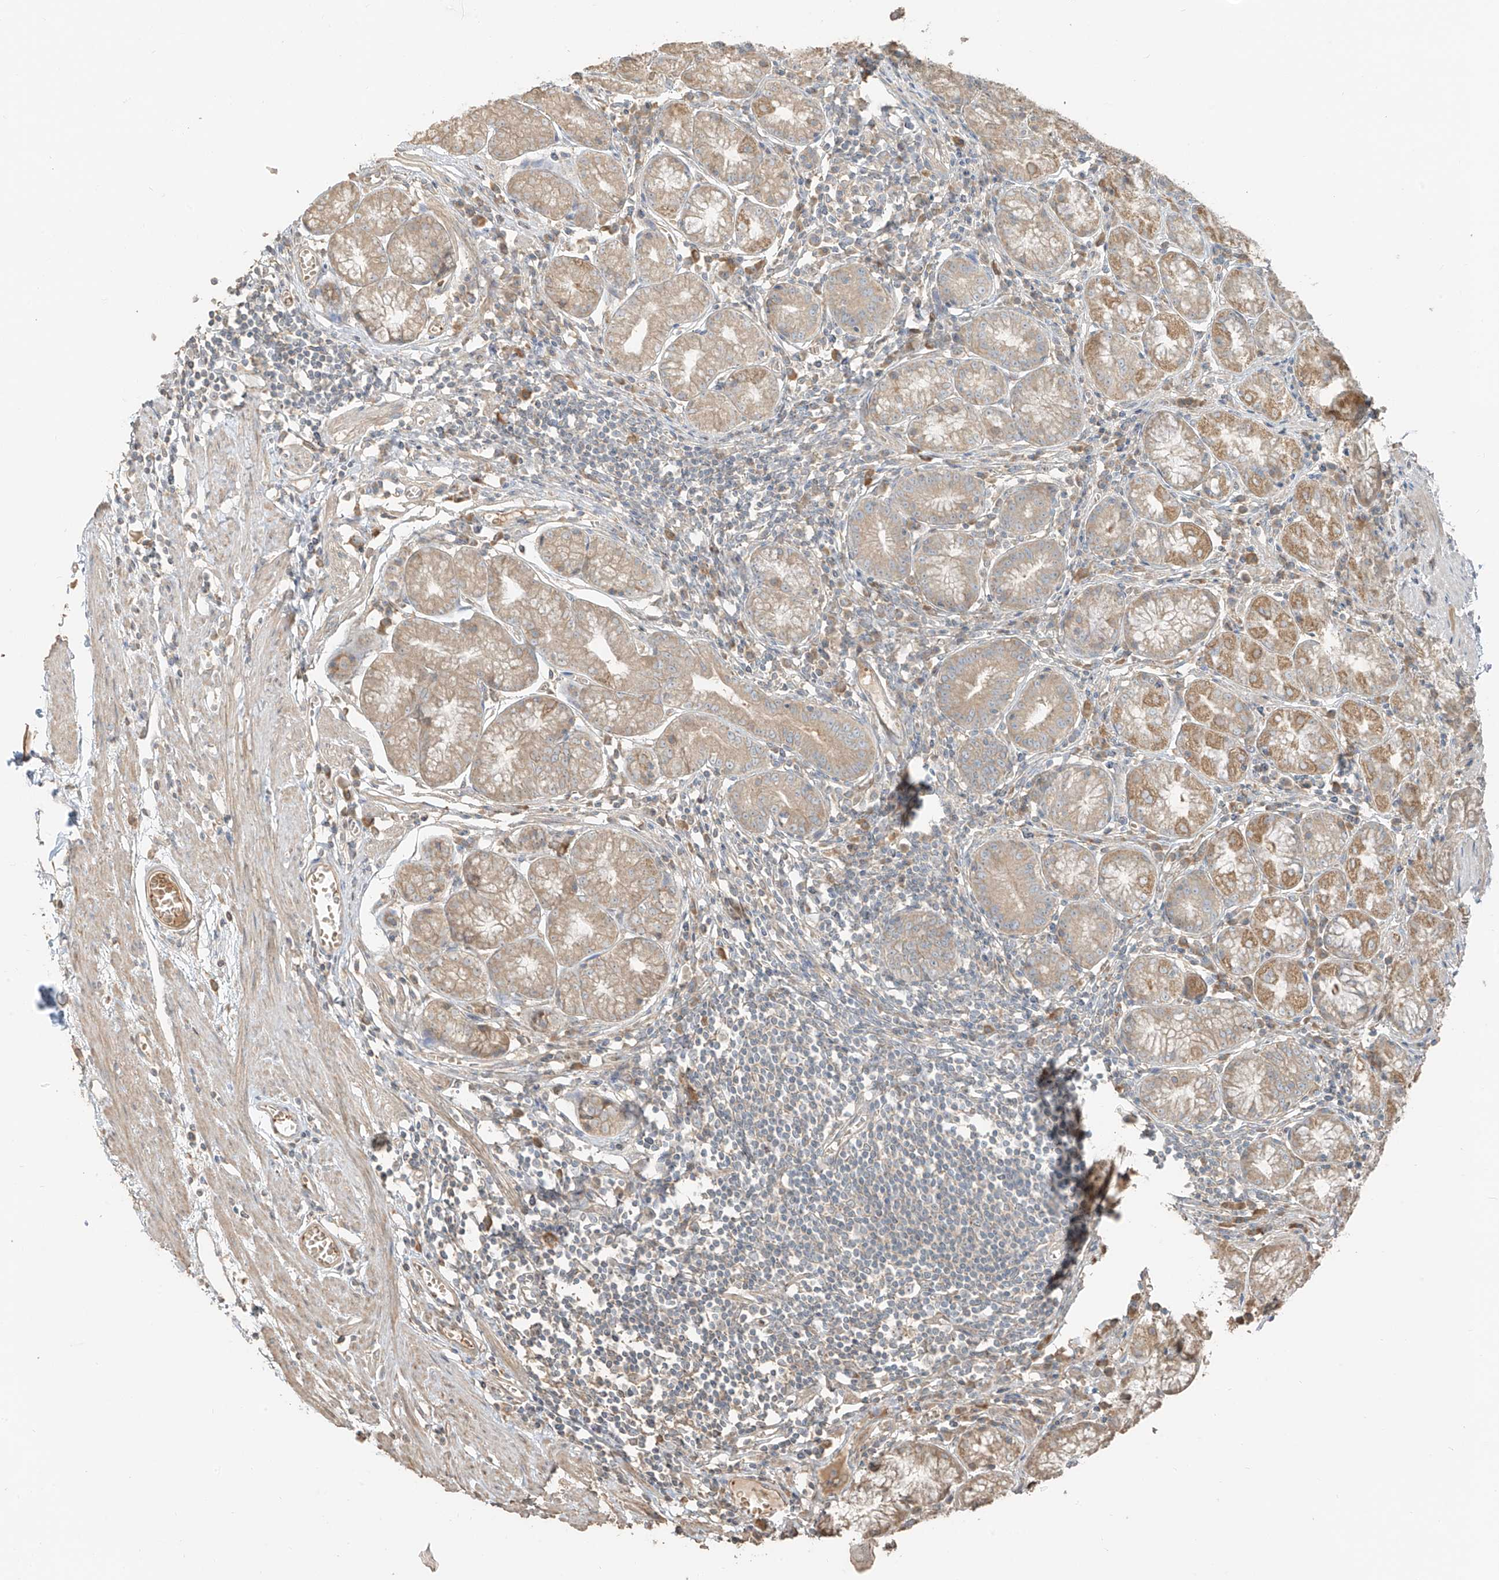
{"staining": {"intensity": "moderate", "quantity": ">75%", "location": "cytoplasmic/membranous"}, "tissue": "stomach", "cell_type": "Glandular cells", "image_type": "normal", "snomed": [{"axis": "morphology", "description": "Normal tissue, NOS"}, {"axis": "topography", "description": "Stomach"}], "caption": "IHC histopathology image of benign stomach stained for a protein (brown), which demonstrates medium levels of moderate cytoplasmic/membranous positivity in about >75% of glandular cells.", "gene": "RFTN2", "patient": {"sex": "male", "age": 55}}